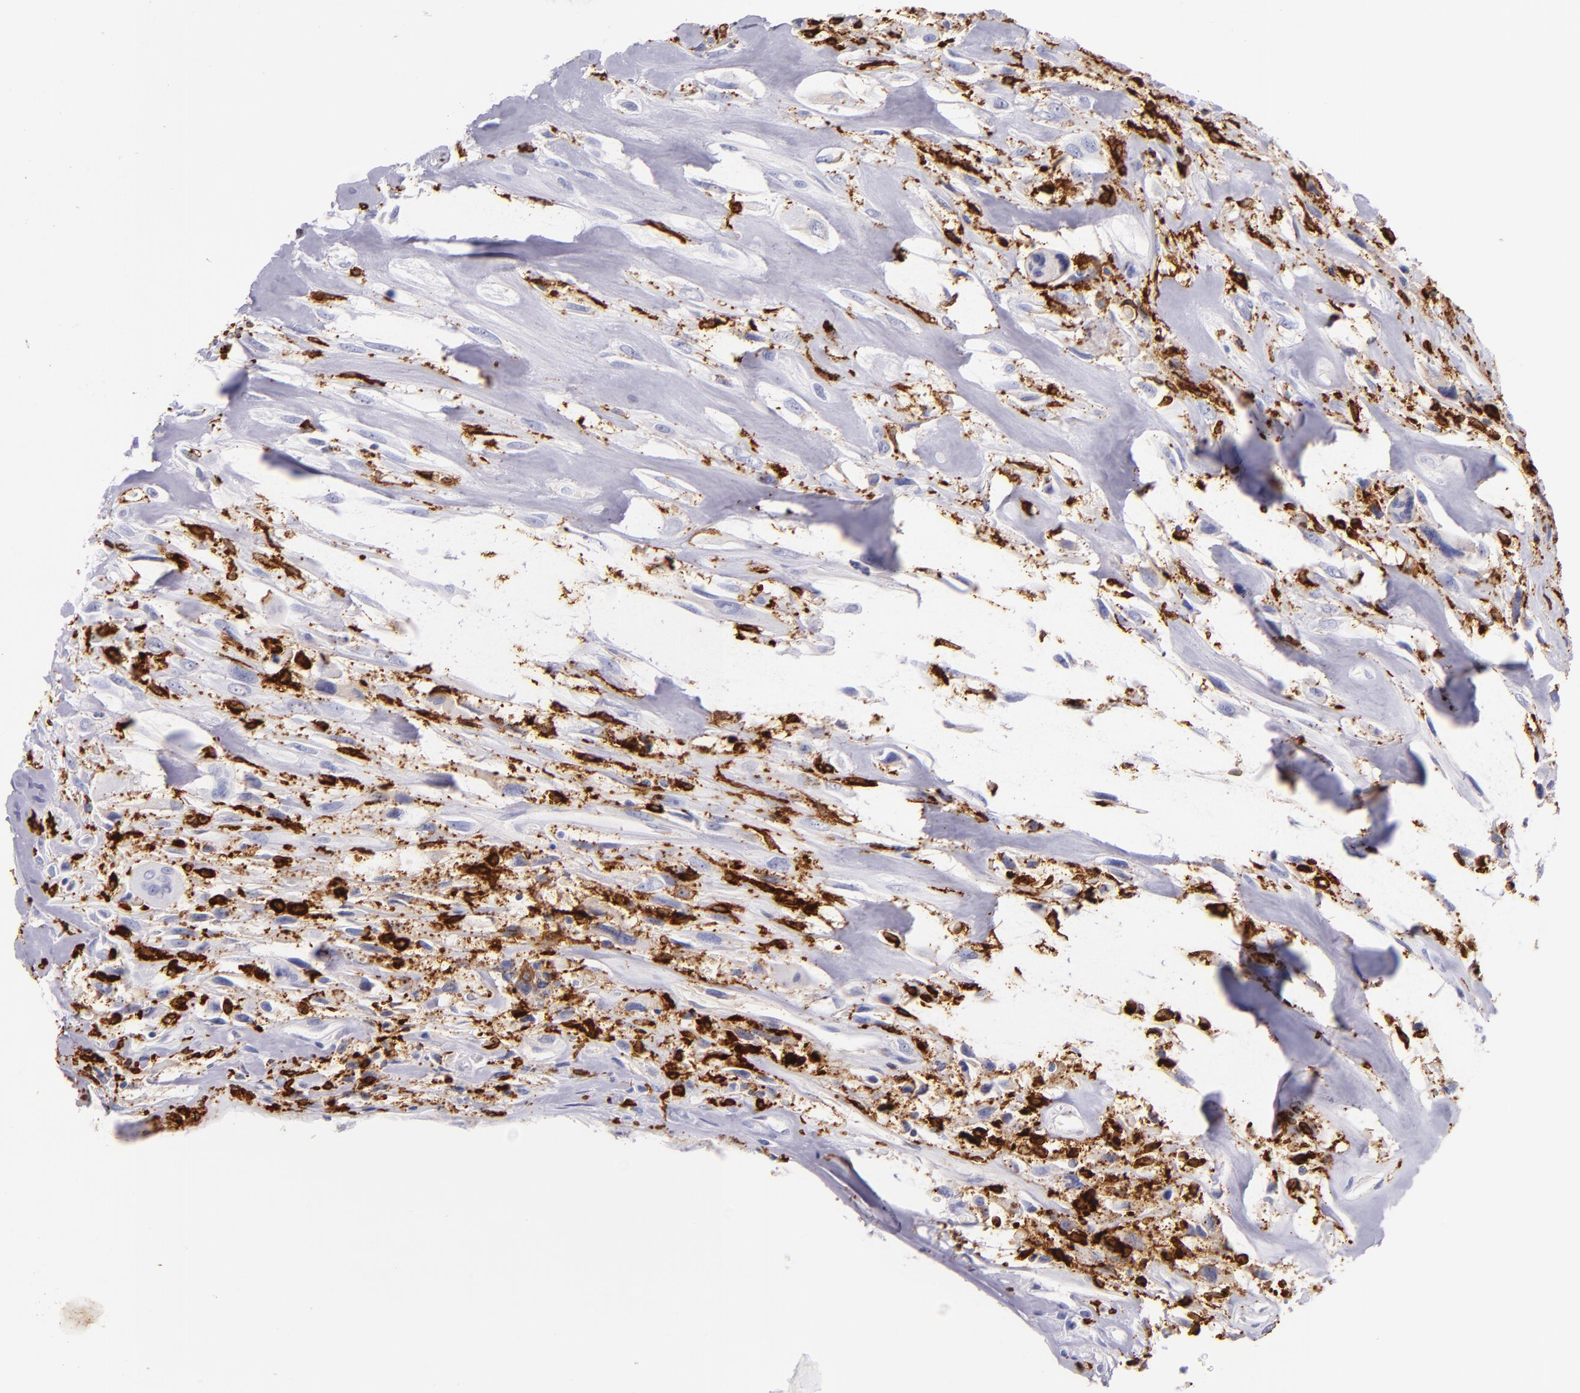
{"staining": {"intensity": "negative", "quantity": "none", "location": "none"}, "tissue": "breast cancer", "cell_type": "Tumor cells", "image_type": "cancer", "snomed": [{"axis": "morphology", "description": "Neoplasm, malignant, NOS"}, {"axis": "topography", "description": "Breast"}], "caption": "Immunohistochemistry (IHC) of breast cancer (neoplasm (malignant)) demonstrates no expression in tumor cells.", "gene": "CD163", "patient": {"sex": "female", "age": 50}}